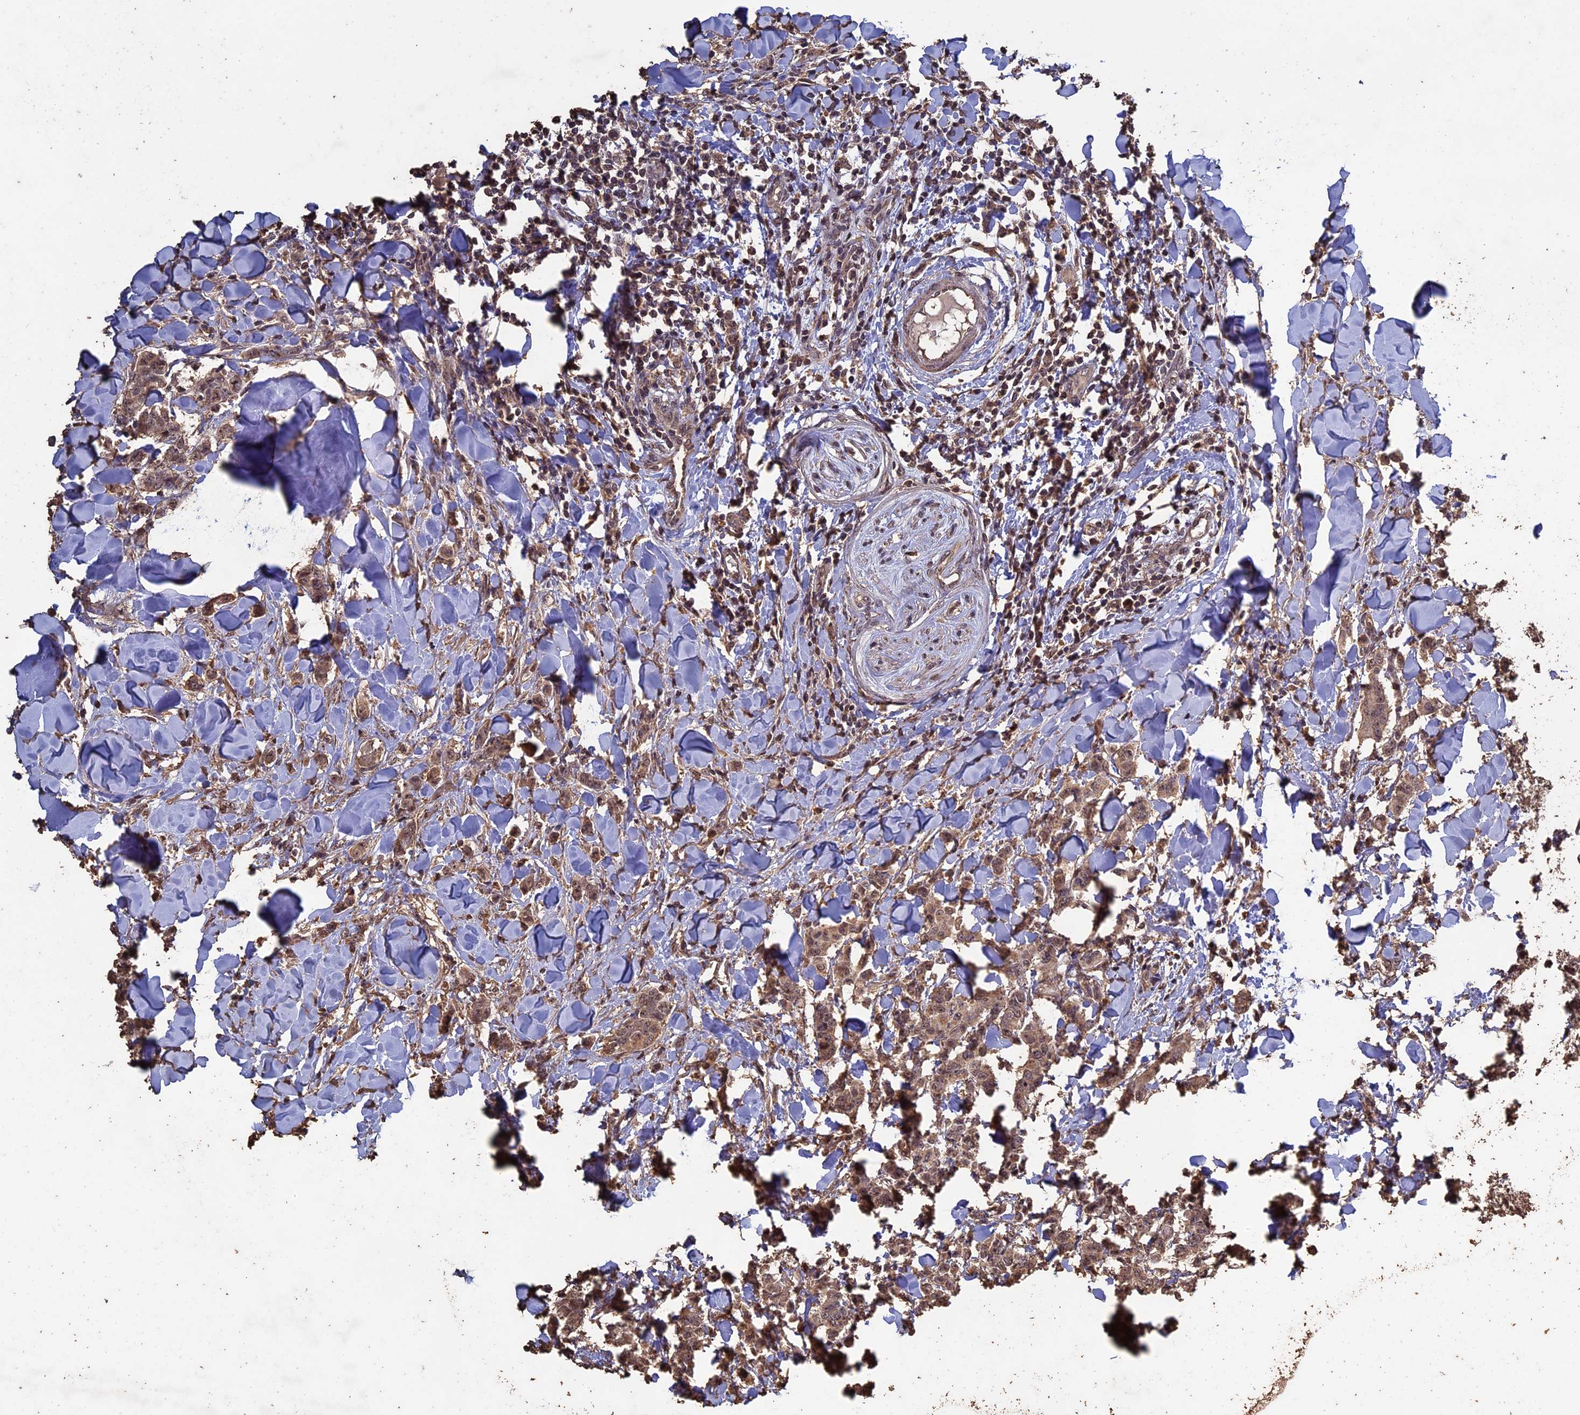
{"staining": {"intensity": "moderate", "quantity": ">75%", "location": "cytoplasmic/membranous,nuclear"}, "tissue": "breast cancer", "cell_type": "Tumor cells", "image_type": "cancer", "snomed": [{"axis": "morphology", "description": "Duct carcinoma"}, {"axis": "topography", "description": "Breast"}], "caption": "This photomicrograph shows immunohistochemistry staining of human breast cancer (intraductal carcinoma), with medium moderate cytoplasmic/membranous and nuclear positivity in approximately >75% of tumor cells.", "gene": "HUNK", "patient": {"sex": "female", "age": 40}}